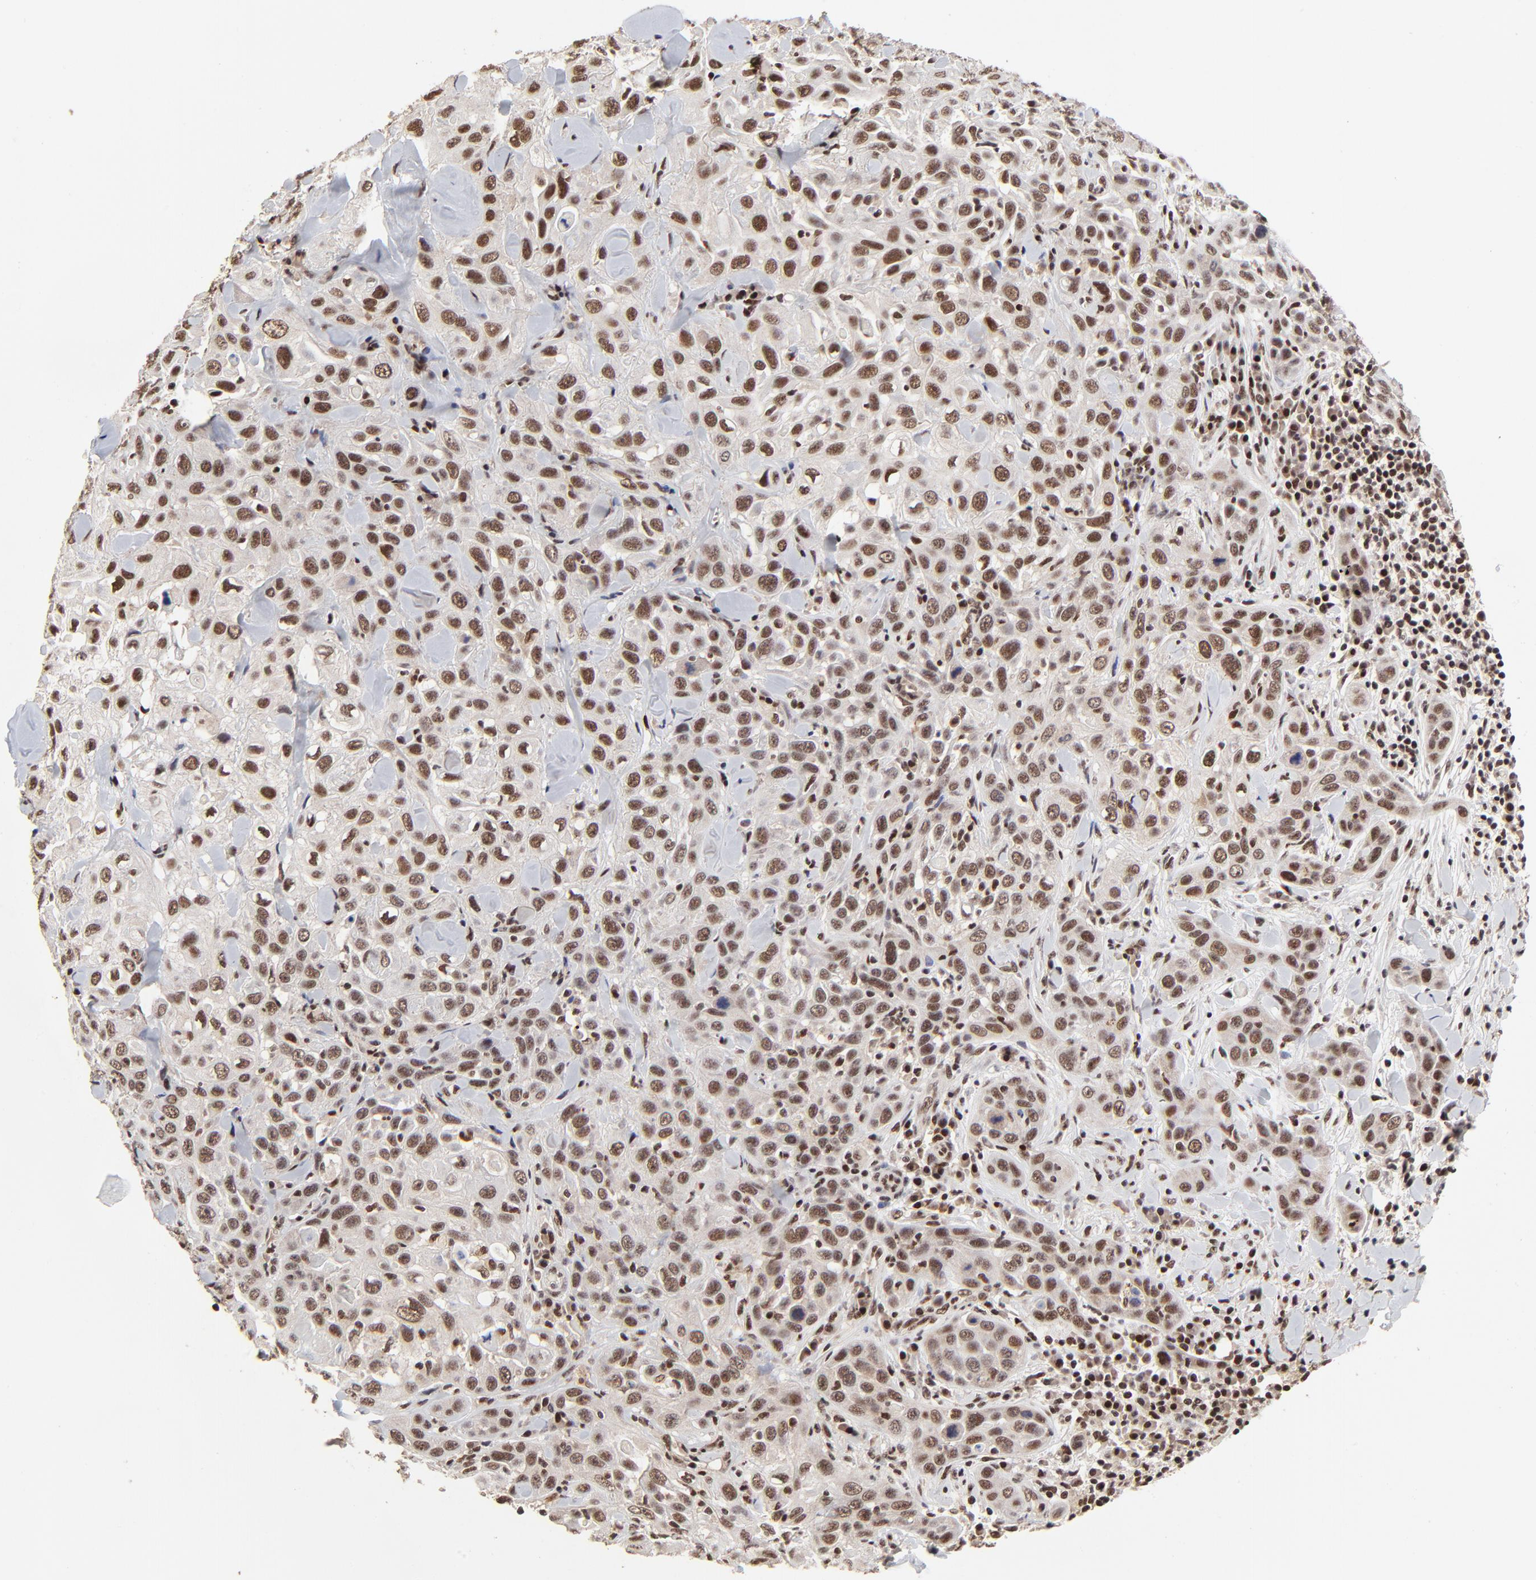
{"staining": {"intensity": "moderate", "quantity": ">75%", "location": "nuclear"}, "tissue": "skin cancer", "cell_type": "Tumor cells", "image_type": "cancer", "snomed": [{"axis": "morphology", "description": "Squamous cell carcinoma, NOS"}, {"axis": "topography", "description": "Skin"}], "caption": "This is an image of IHC staining of skin squamous cell carcinoma, which shows moderate expression in the nuclear of tumor cells.", "gene": "RBM22", "patient": {"sex": "male", "age": 84}}